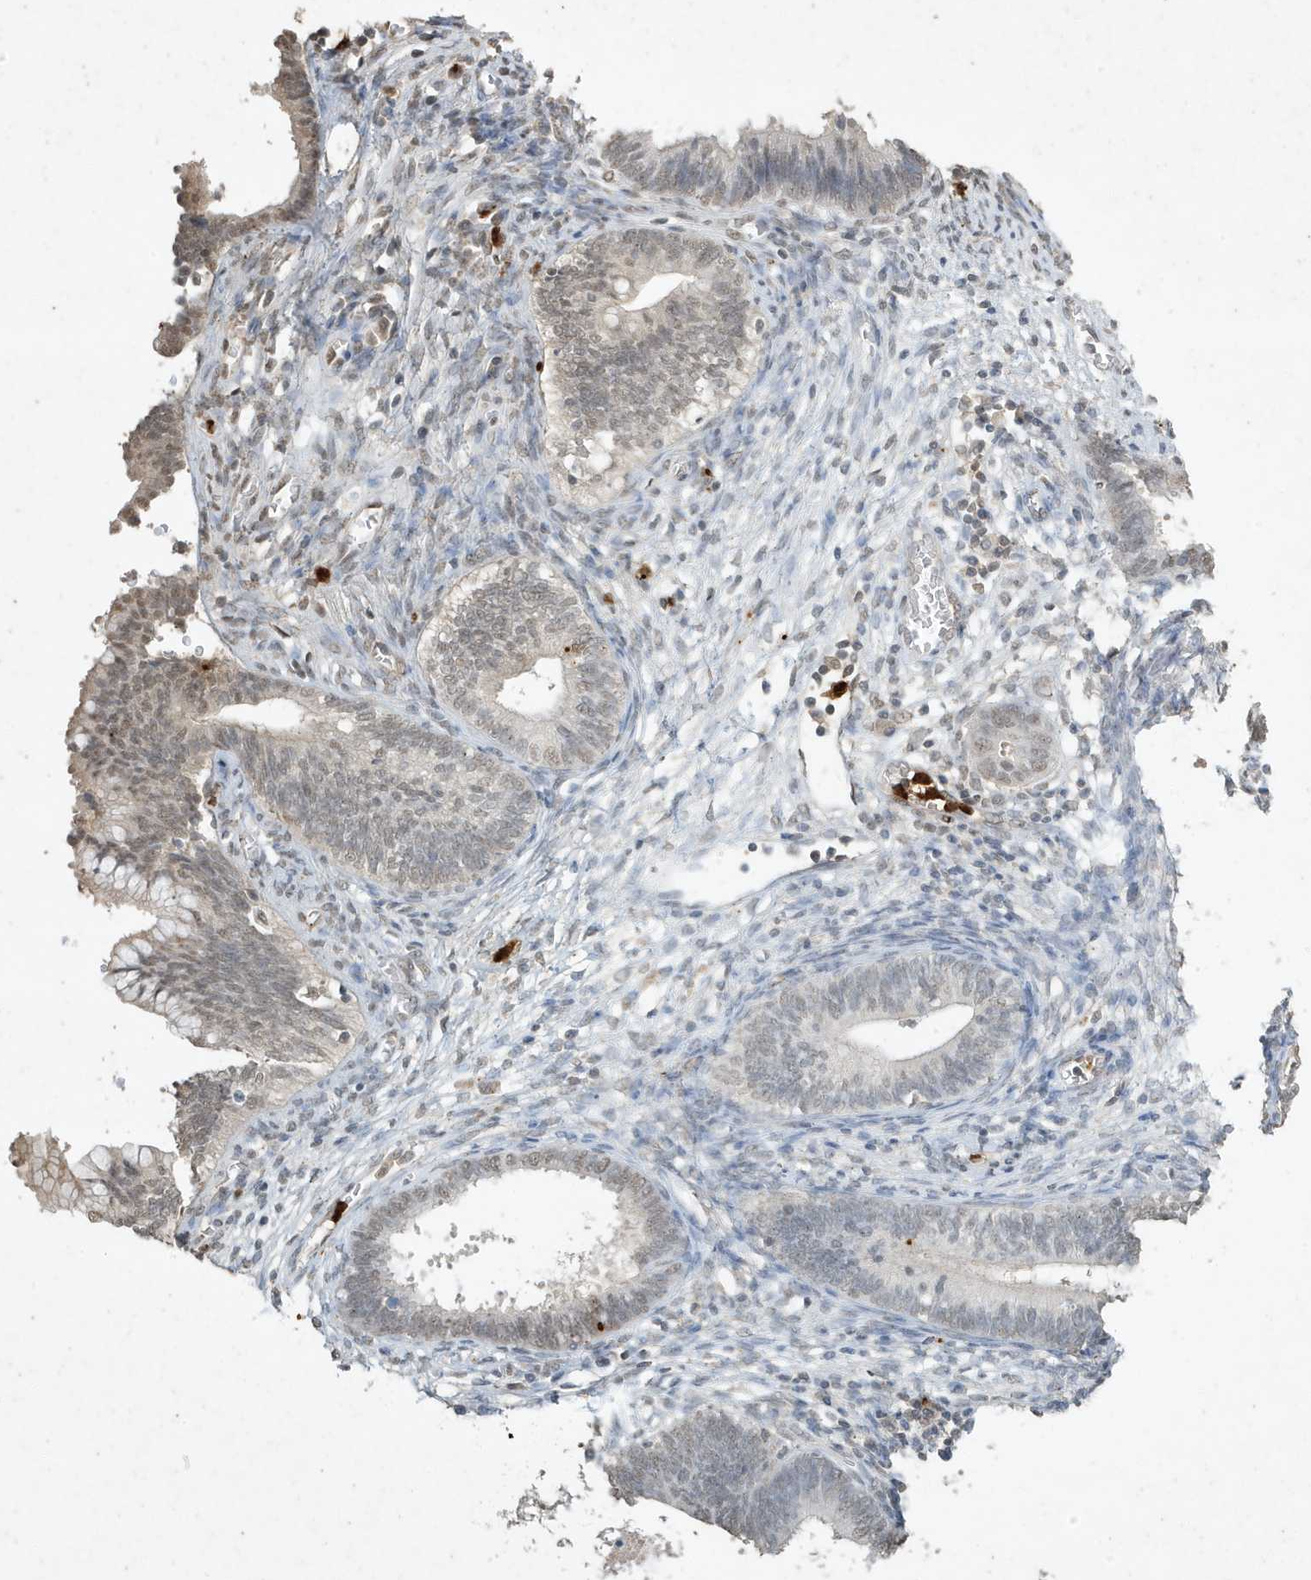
{"staining": {"intensity": "weak", "quantity": "25%-75%", "location": "nuclear"}, "tissue": "cervical cancer", "cell_type": "Tumor cells", "image_type": "cancer", "snomed": [{"axis": "morphology", "description": "Adenocarcinoma, NOS"}, {"axis": "topography", "description": "Cervix"}], "caption": "Cervical cancer (adenocarcinoma) was stained to show a protein in brown. There is low levels of weak nuclear expression in approximately 25%-75% of tumor cells.", "gene": "DEFA1", "patient": {"sex": "female", "age": 44}}